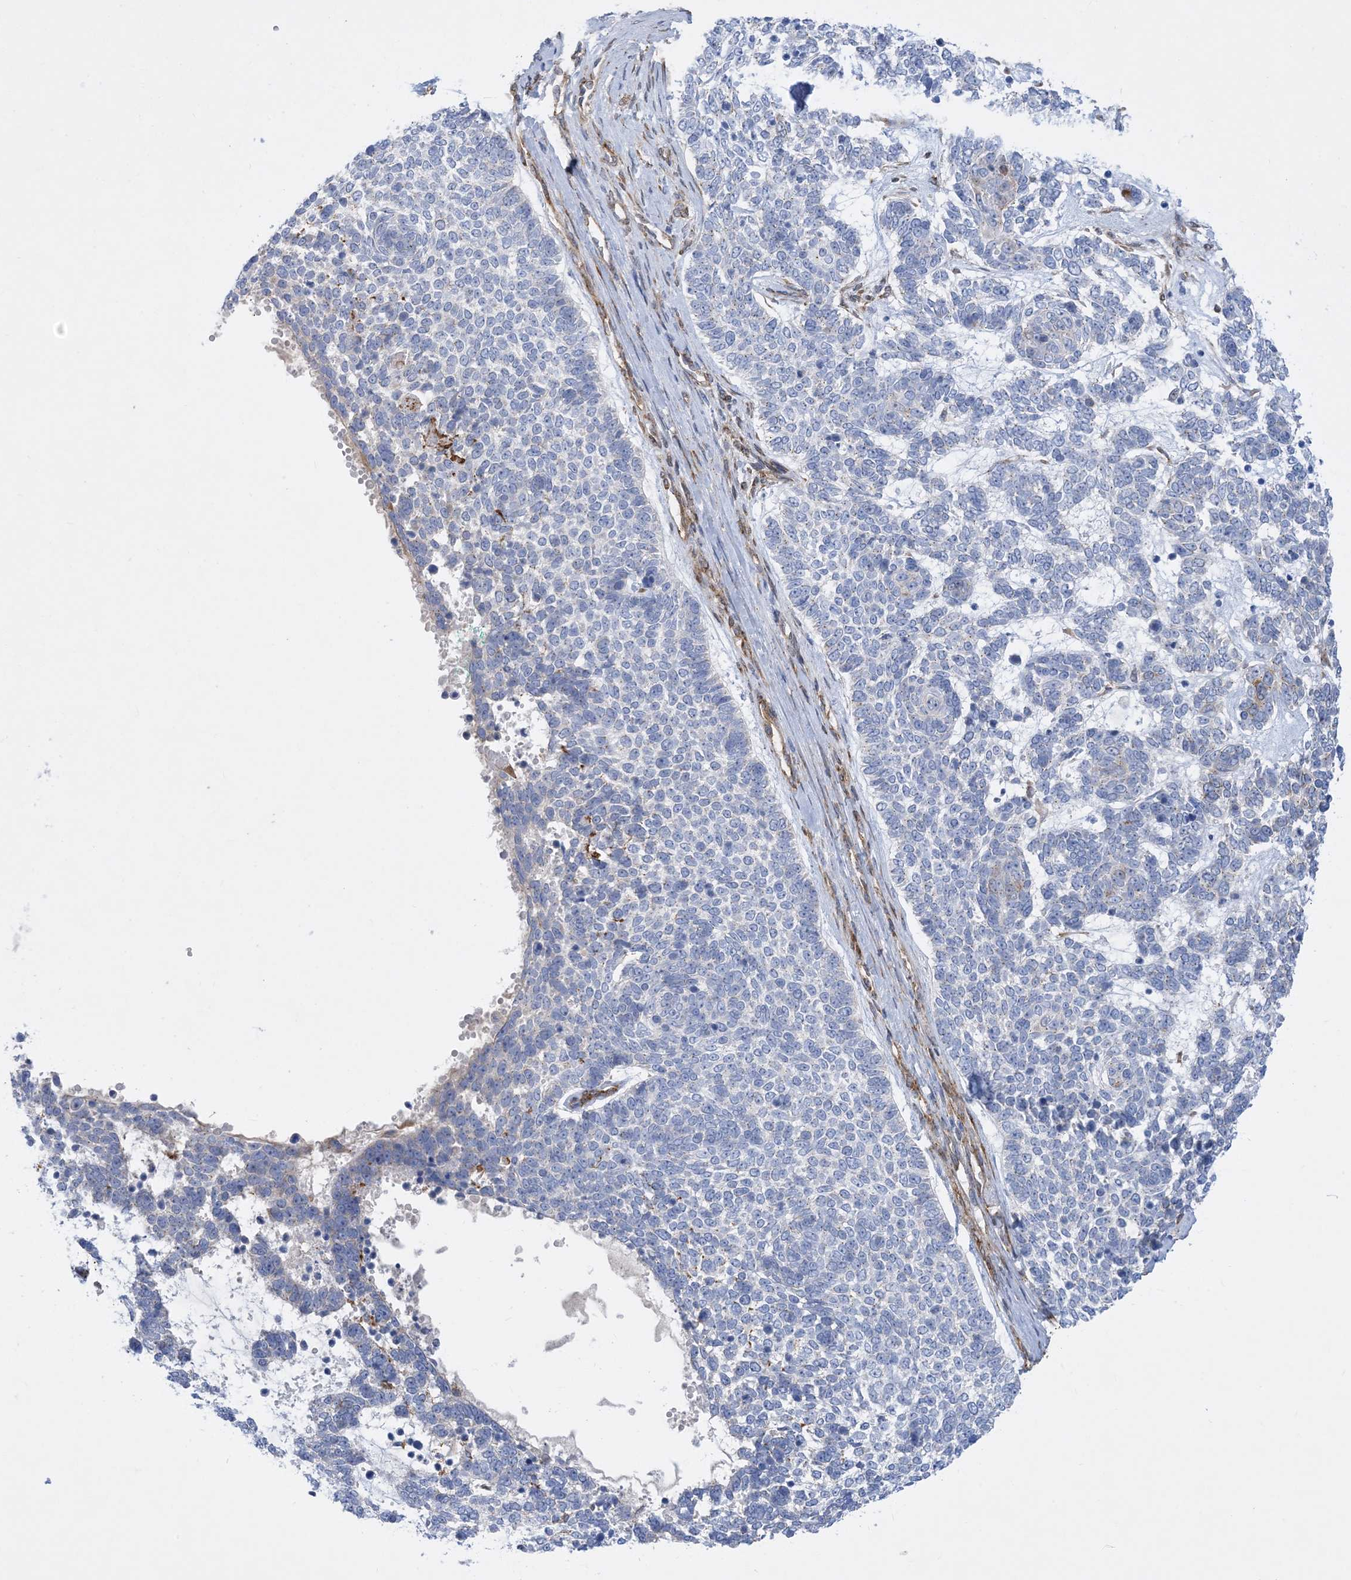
{"staining": {"intensity": "negative", "quantity": "none", "location": "none"}, "tissue": "skin cancer", "cell_type": "Tumor cells", "image_type": "cancer", "snomed": [{"axis": "morphology", "description": "Basal cell carcinoma"}, {"axis": "topography", "description": "Skin"}], "caption": "A photomicrograph of skin cancer (basal cell carcinoma) stained for a protein shows no brown staining in tumor cells. (Immunohistochemistry, brightfield microscopy, high magnification).", "gene": "RBMS3", "patient": {"sex": "female", "age": 81}}